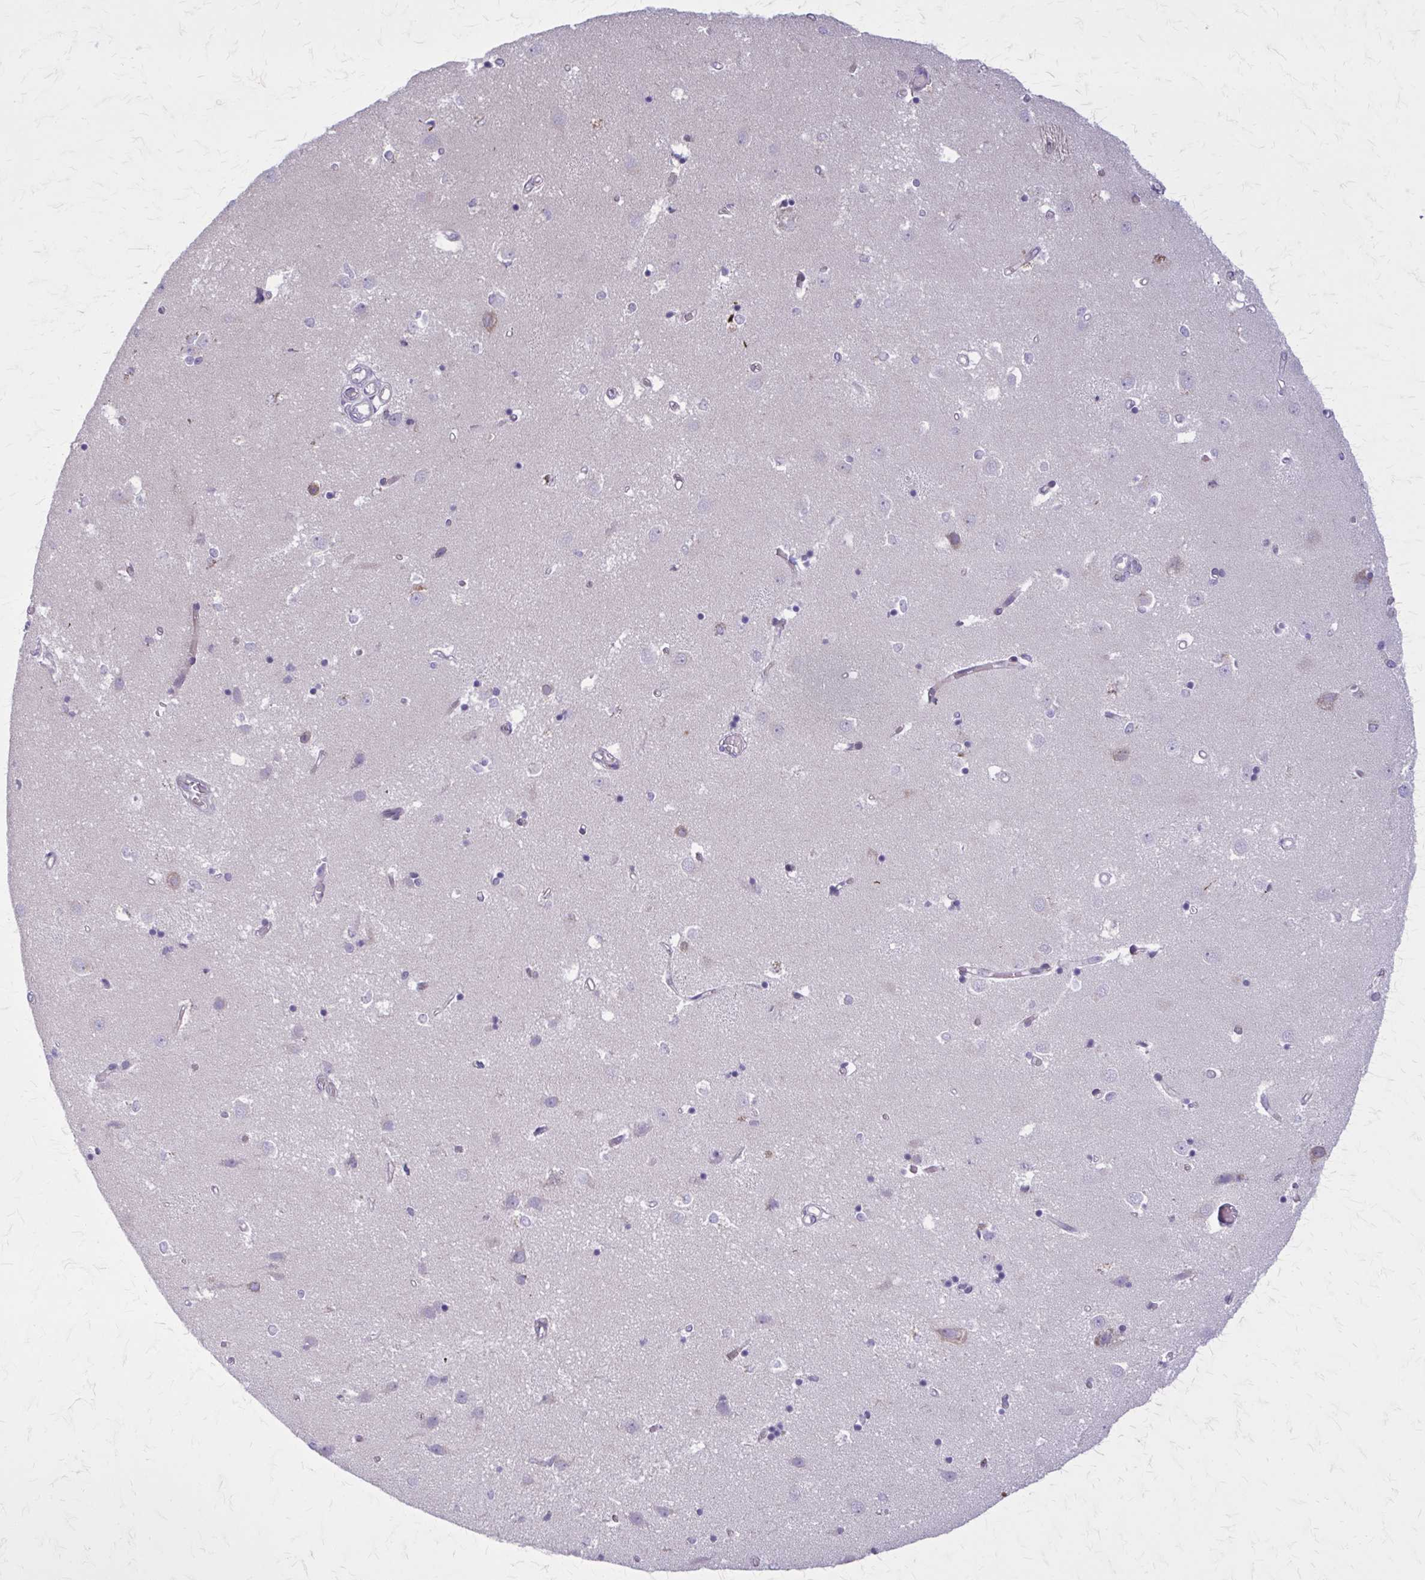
{"staining": {"intensity": "negative", "quantity": "none", "location": "none"}, "tissue": "caudate", "cell_type": "Glial cells", "image_type": "normal", "snomed": [{"axis": "morphology", "description": "Normal tissue, NOS"}, {"axis": "topography", "description": "Lateral ventricle wall"}], "caption": "The IHC image has no significant expression in glial cells of caudate. (Immunohistochemistry, brightfield microscopy, high magnification).", "gene": "PITPNM1", "patient": {"sex": "male", "age": 54}}